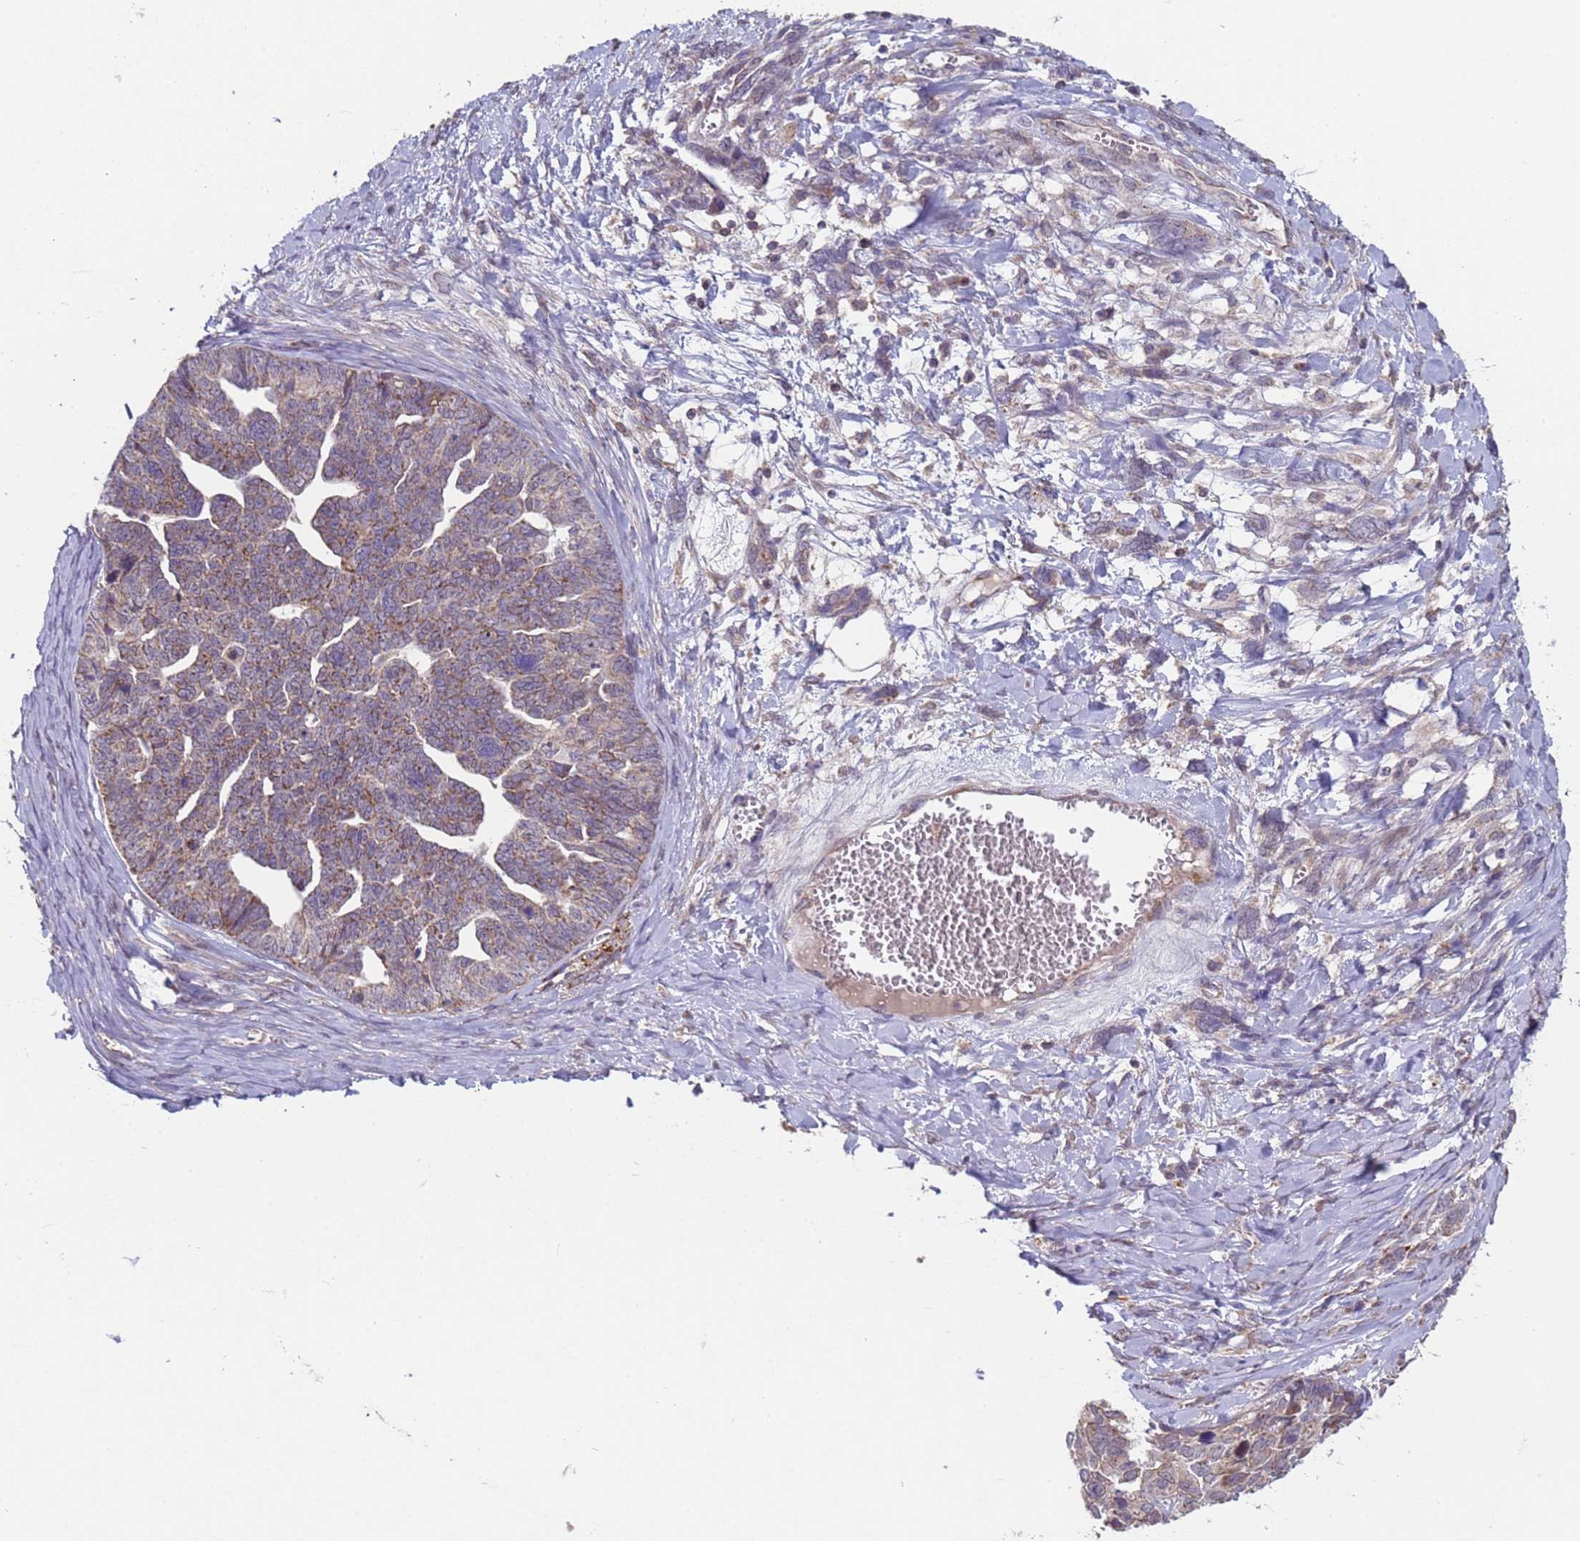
{"staining": {"intensity": "weak", "quantity": "25%-75%", "location": "cytoplasmic/membranous"}, "tissue": "ovarian cancer", "cell_type": "Tumor cells", "image_type": "cancer", "snomed": [{"axis": "morphology", "description": "Cystadenocarcinoma, serous, NOS"}, {"axis": "topography", "description": "Ovary"}], "caption": "The photomicrograph shows a brown stain indicating the presence of a protein in the cytoplasmic/membranous of tumor cells in ovarian serous cystadenocarcinoma.", "gene": "ACAD8", "patient": {"sex": "female", "age": 79}}